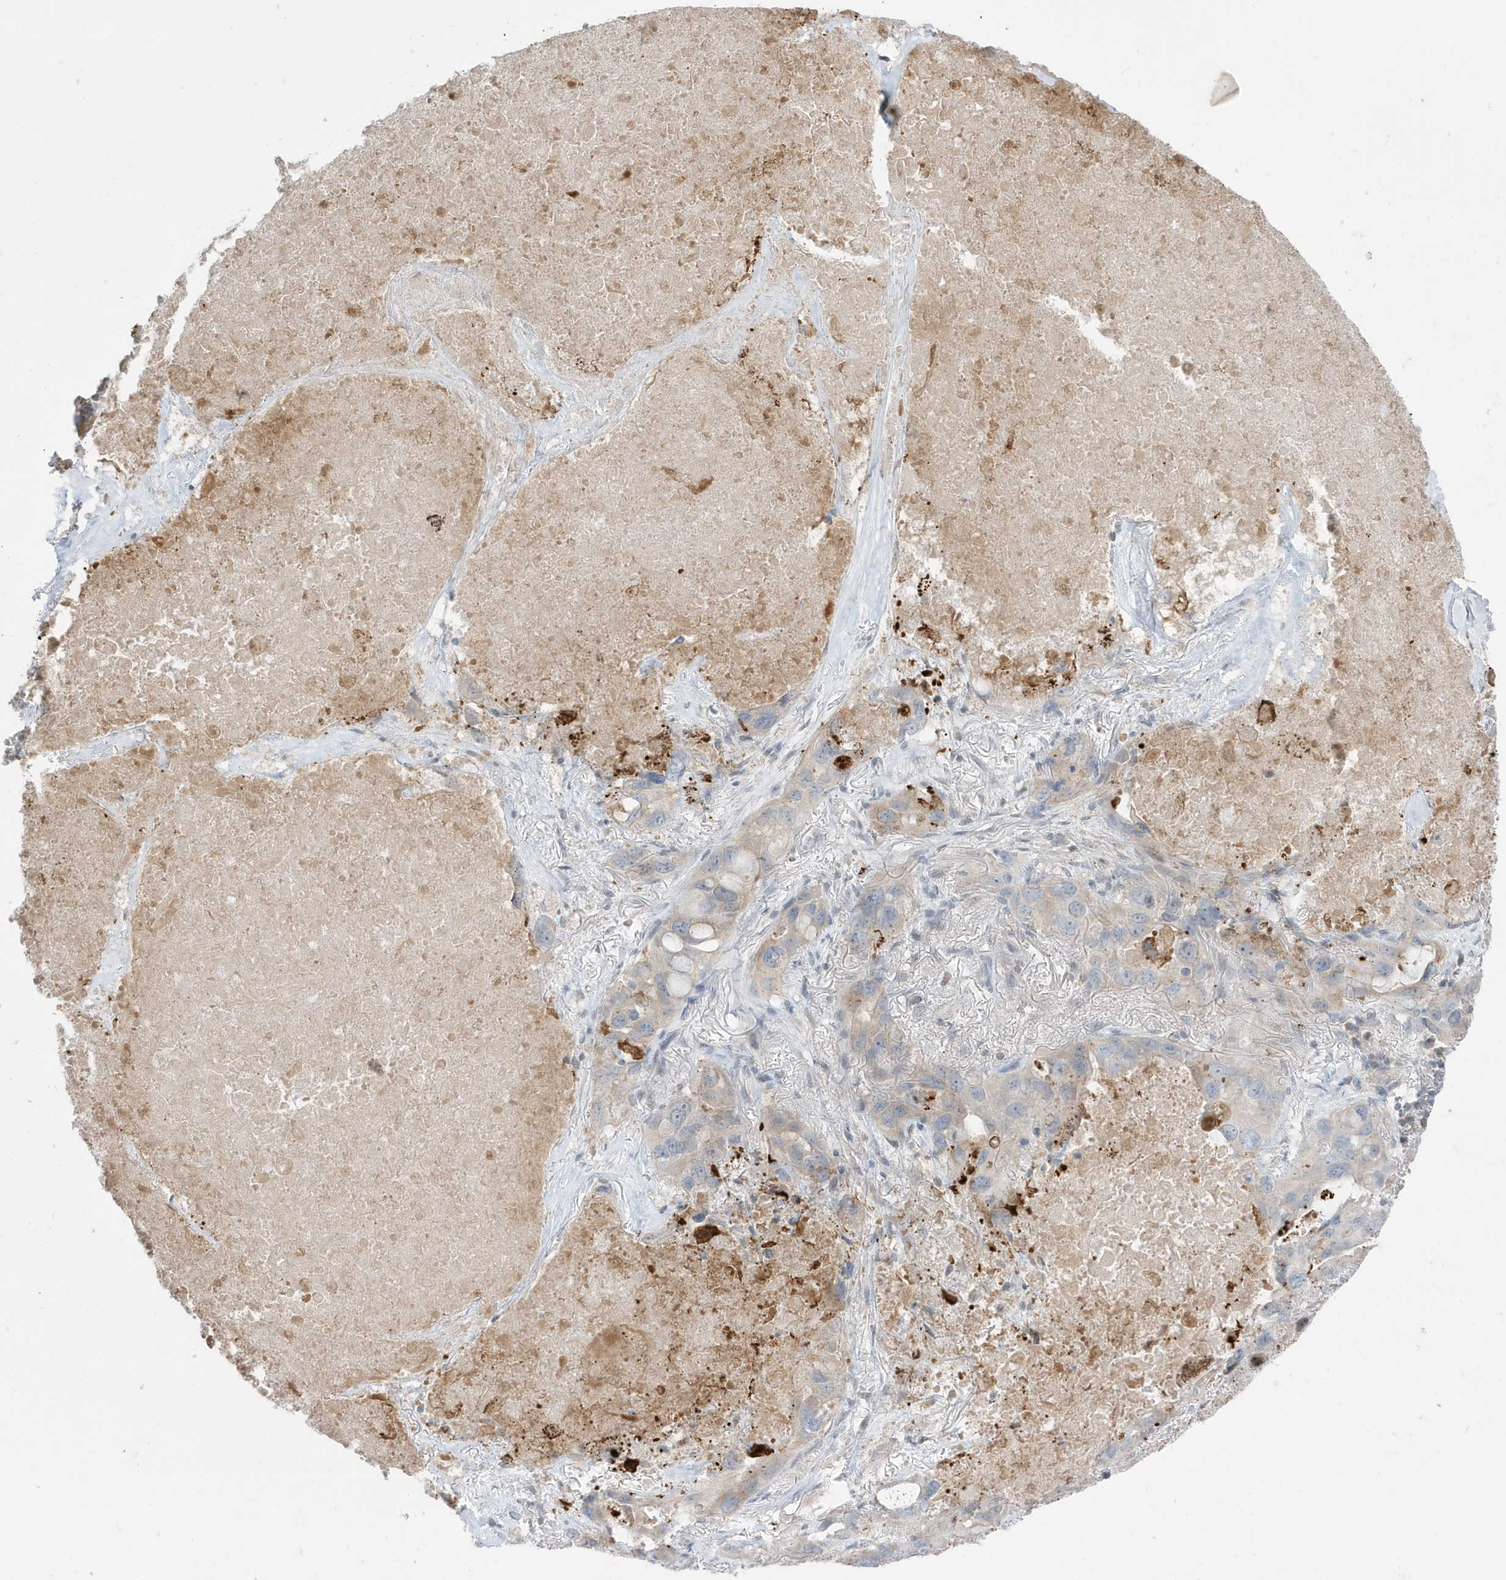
{"staining": {"intensity": "weak", "quantity": "<25%", "location": "cytoplasmic/membranous"}, "tissue": "lung cancer", "cell_type": "Tumor cells", "image_type": "cancer", "snomed": [{"axis": "morphology", "description": "Squamous cell carcinoma, NOS"}, {"axis": "topography", "description": "Lung"}], "caption": "This photomicrograph is of squamous cell carcinoma (lung) stained with immunohistochemistry (IHC) to label a protein in brown with the nuclei are counter-stained blue. There is no staining in tumor cells.", "gene": "FNDC1", "patient": {"sex": "female", "age": 73}}